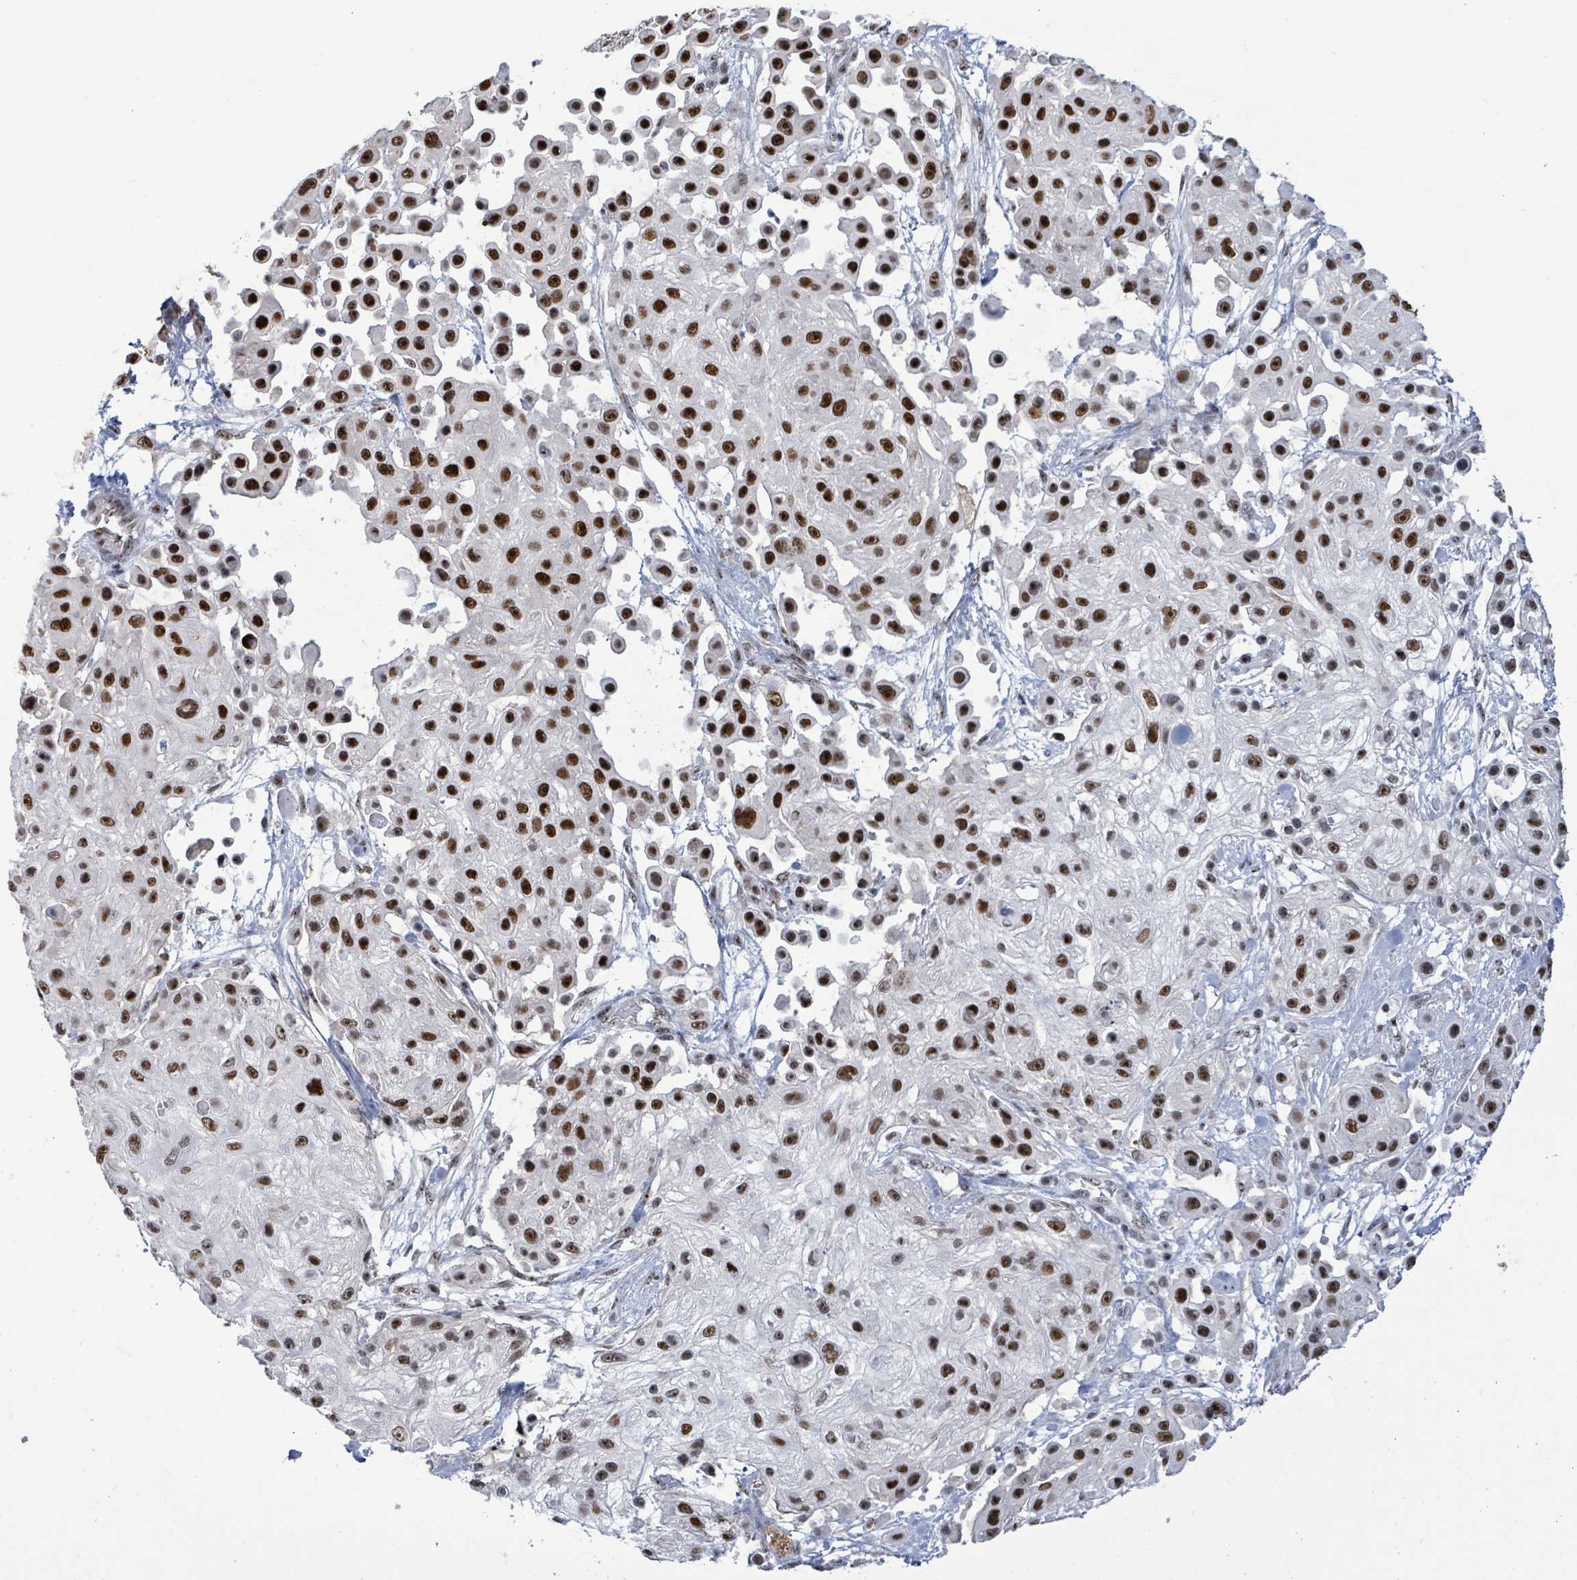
{"staining": {"intensity": "strong", "quantity": ">75%", "location": "nuclear"}, "tissue": "skin cancer", "cell_type": "Tumor cells", "image_type": "cancer", "snomed": [{"axis": "morphology", "description": "Squamous cell carcinoma, NOS"}, {"axis": "topography", "description": "Skin"}], "caption": "Immunohistochemical staining of skin cancer (squamous cell carcinoma) displays high levels of strong nuclear protein expression in approximately >75% of tumor cells.", "gene": "RRN3", "patient": {"sex": "male", "age": 67}}